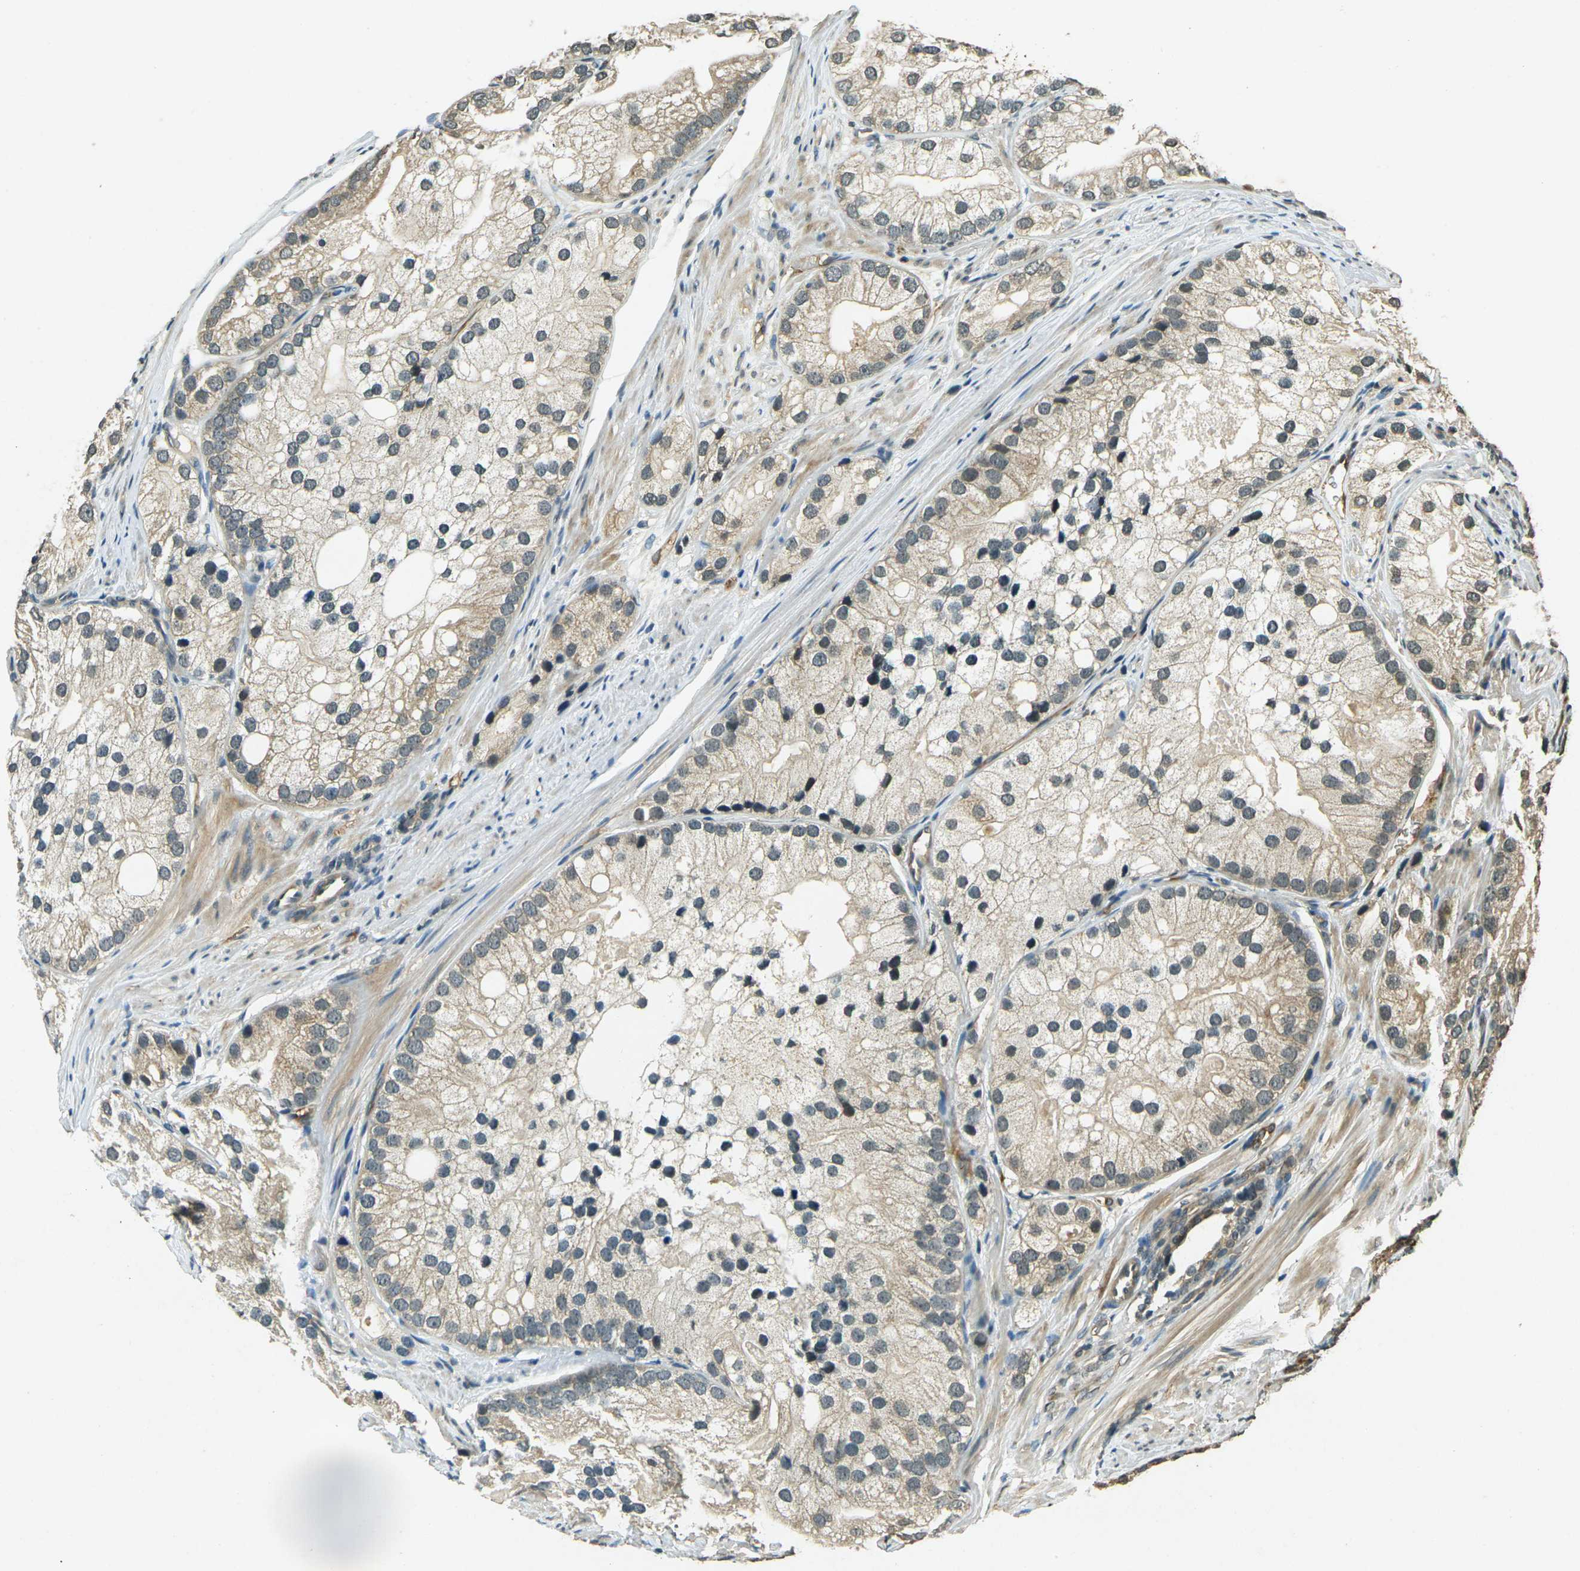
{"staining": {"intensity": "weak", "quantity": ">75%", "location": "cytoplasmic/membranous"}, "tissue": "prostate cancer", "cell_type": "Tumor cells", "image_type": "cancer", "snomed": [{"axis": "morphology", "description": "Adenocarcinoma, Low grade"}, {"axis": "topography", "description": "Prostate"}], "caption": "Immunohistochemistry (IHC) staining of prostate cancer, which shows low levels of weak cytoplasmic/membranous expression in about >75% of tumor cells indicating weak cytoplasmic/membranous protein staining. The staining was performed using DAB (brown) for protein detection and nuclei were counterstained in hematoxylin (blue).", "gene": "PDE2A", "patient": {"sex": "male", "age": 69}}